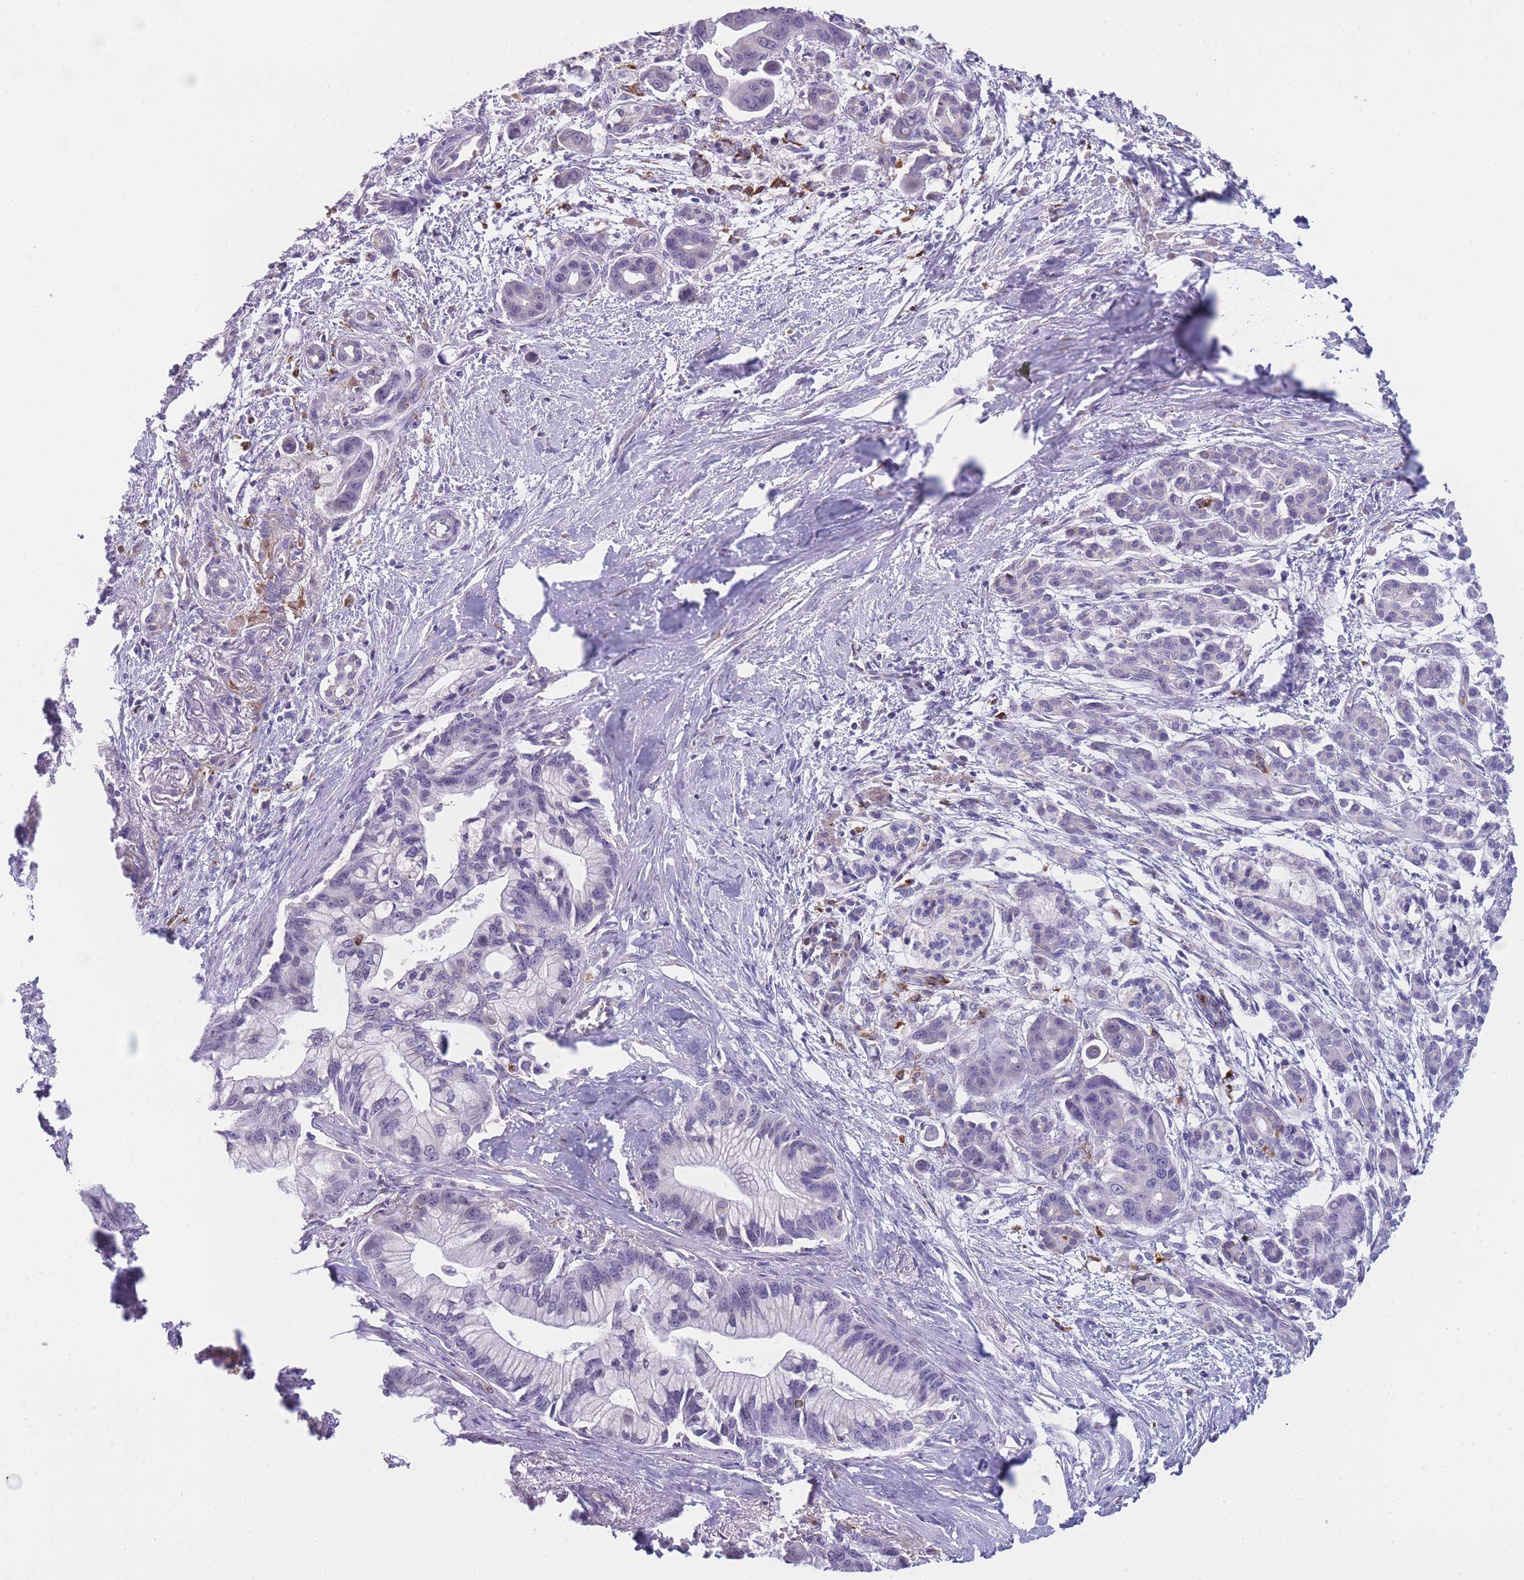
{"staining": {"intensity": "negative", "quantity": "none", "location": "none"}, "tissue": "pancreatic cancer", "cell_type": "Tumor cells", "image_type": "cancer", "snomed": [{"axis": "morphology", "description": "Adenocarcinoma, NOS"}, {"axis": "topography", "description": "Pancreas"}], "caption": "IHC image of human pancreatic adenocarcinoma stained for a protein (brown), which demonstrates no expression in tumor cells.", "gene": "ZNF662", "patient": {"sex": "male", "age": 68}}